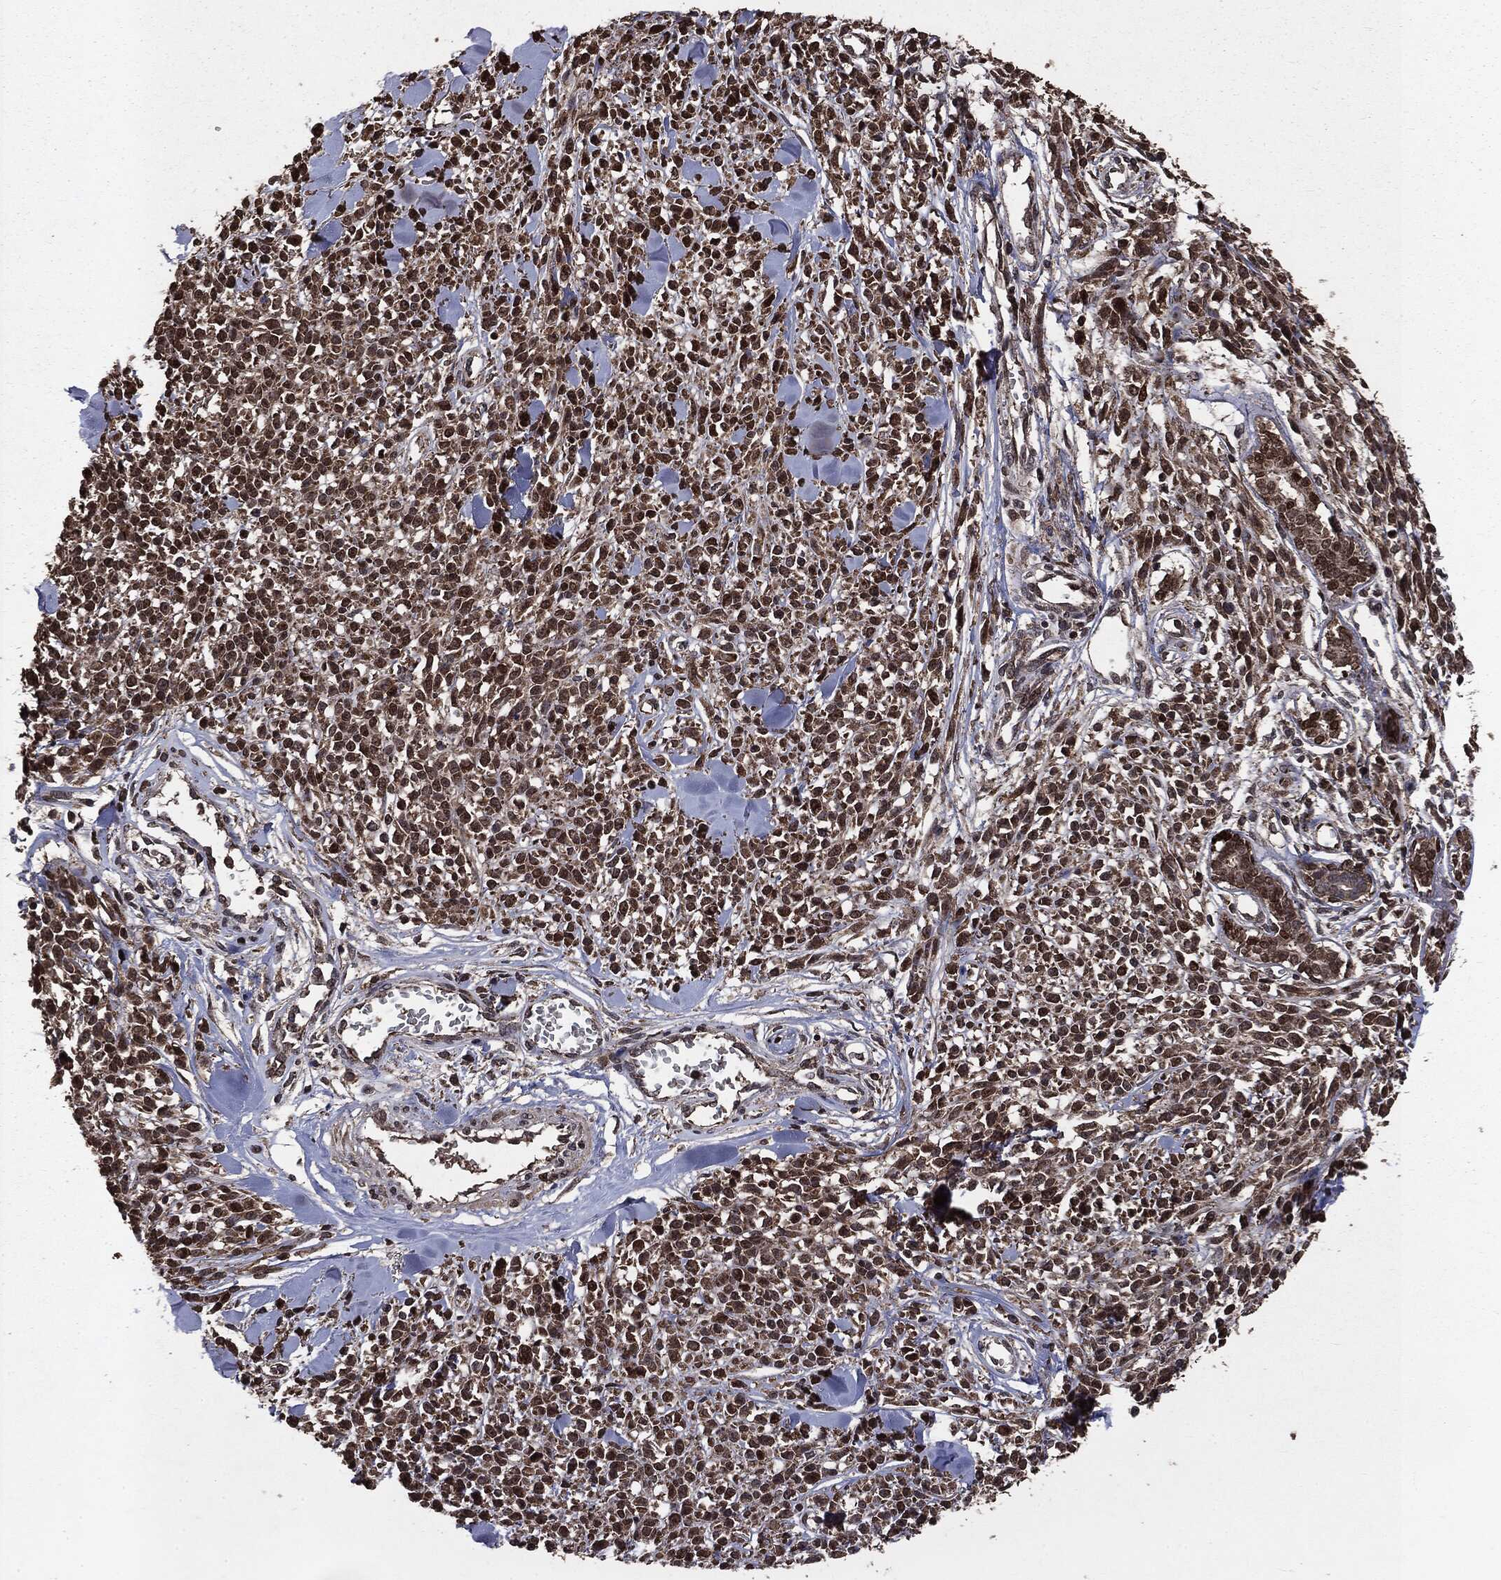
{"staining": {"intensity": "strong", "quantity": ">75%", "location": "cytoplasmic/membranous,nuclear"}, "tissue": "melanoma", "cell_type": "Tumor cells", "image_type": "cancer", "snomed": [{"axis": "morphology", "description": "Malignant melanoma, NOS"}, {"axis": "topography", "description": "Skin"}, {"axis": "topography", "description": "Skin of trunk"}], "caption": "Malignant melanoma tissue exhibits strong cytoplasmic/membranous and nuclear expression in about >75% of tumor cells, visualized by immunohistochemistry.", "gene": "PPP6R2", "patient": {"sex": "male", "age": 74}}